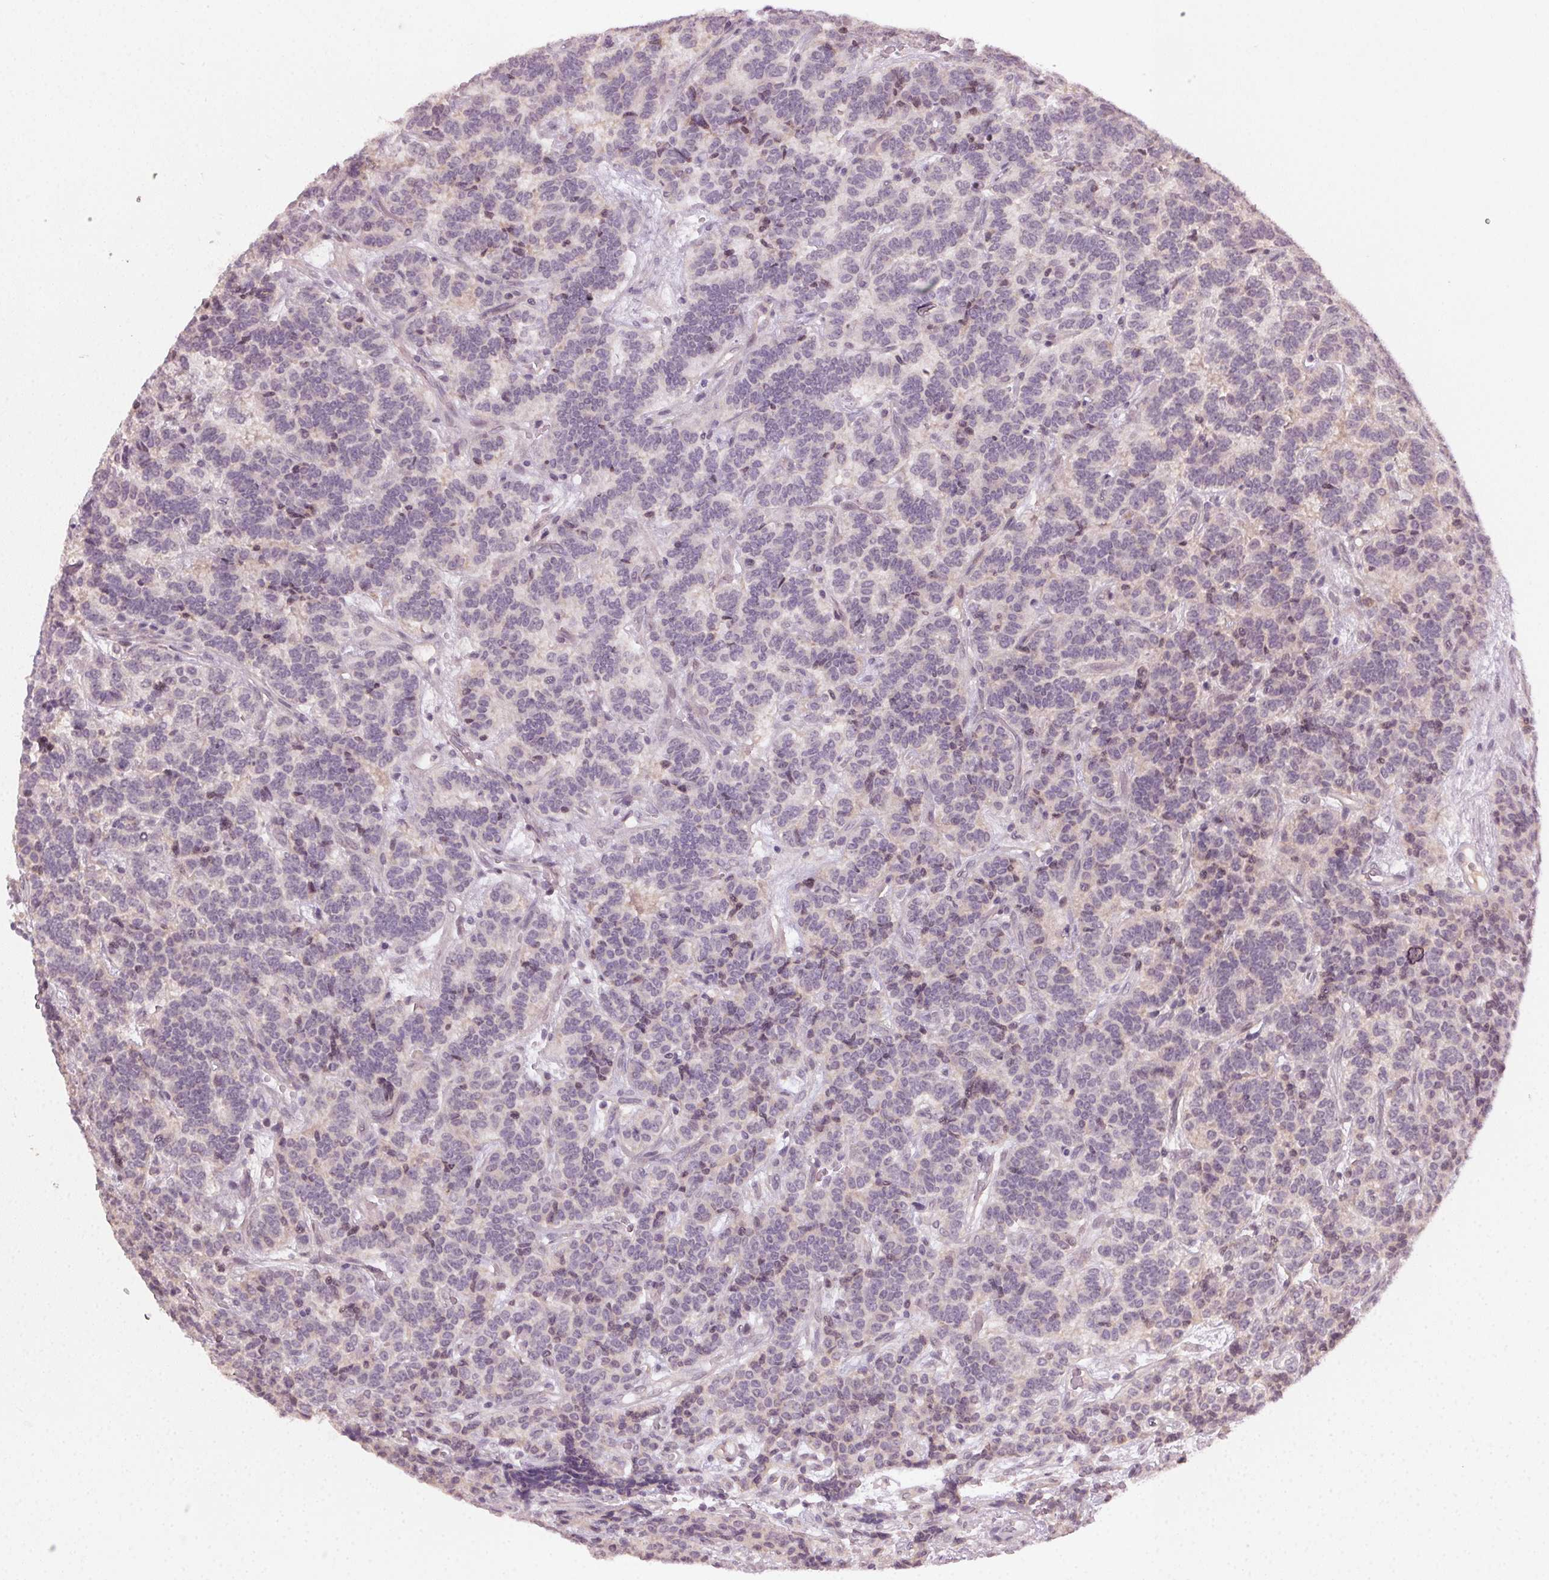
{"staining": {"intensity": "negative", "quantity": "none", "location": "none"}, "tissue": "carcinoid", "cell_type": "Tumor cells", "image_type": "cancer", "snomed": [{"axis": "morphology", "description": "Carcinoid, malignant, NOS"}, {"axis": "topography", "description": "Pancreas"}], "caption": "Immunohistochemistry (IHC) of malignant carcinoid shows no staining in tumor cells.", "gene": "TUB", "patient": {"sex": "male", "age": 36}}